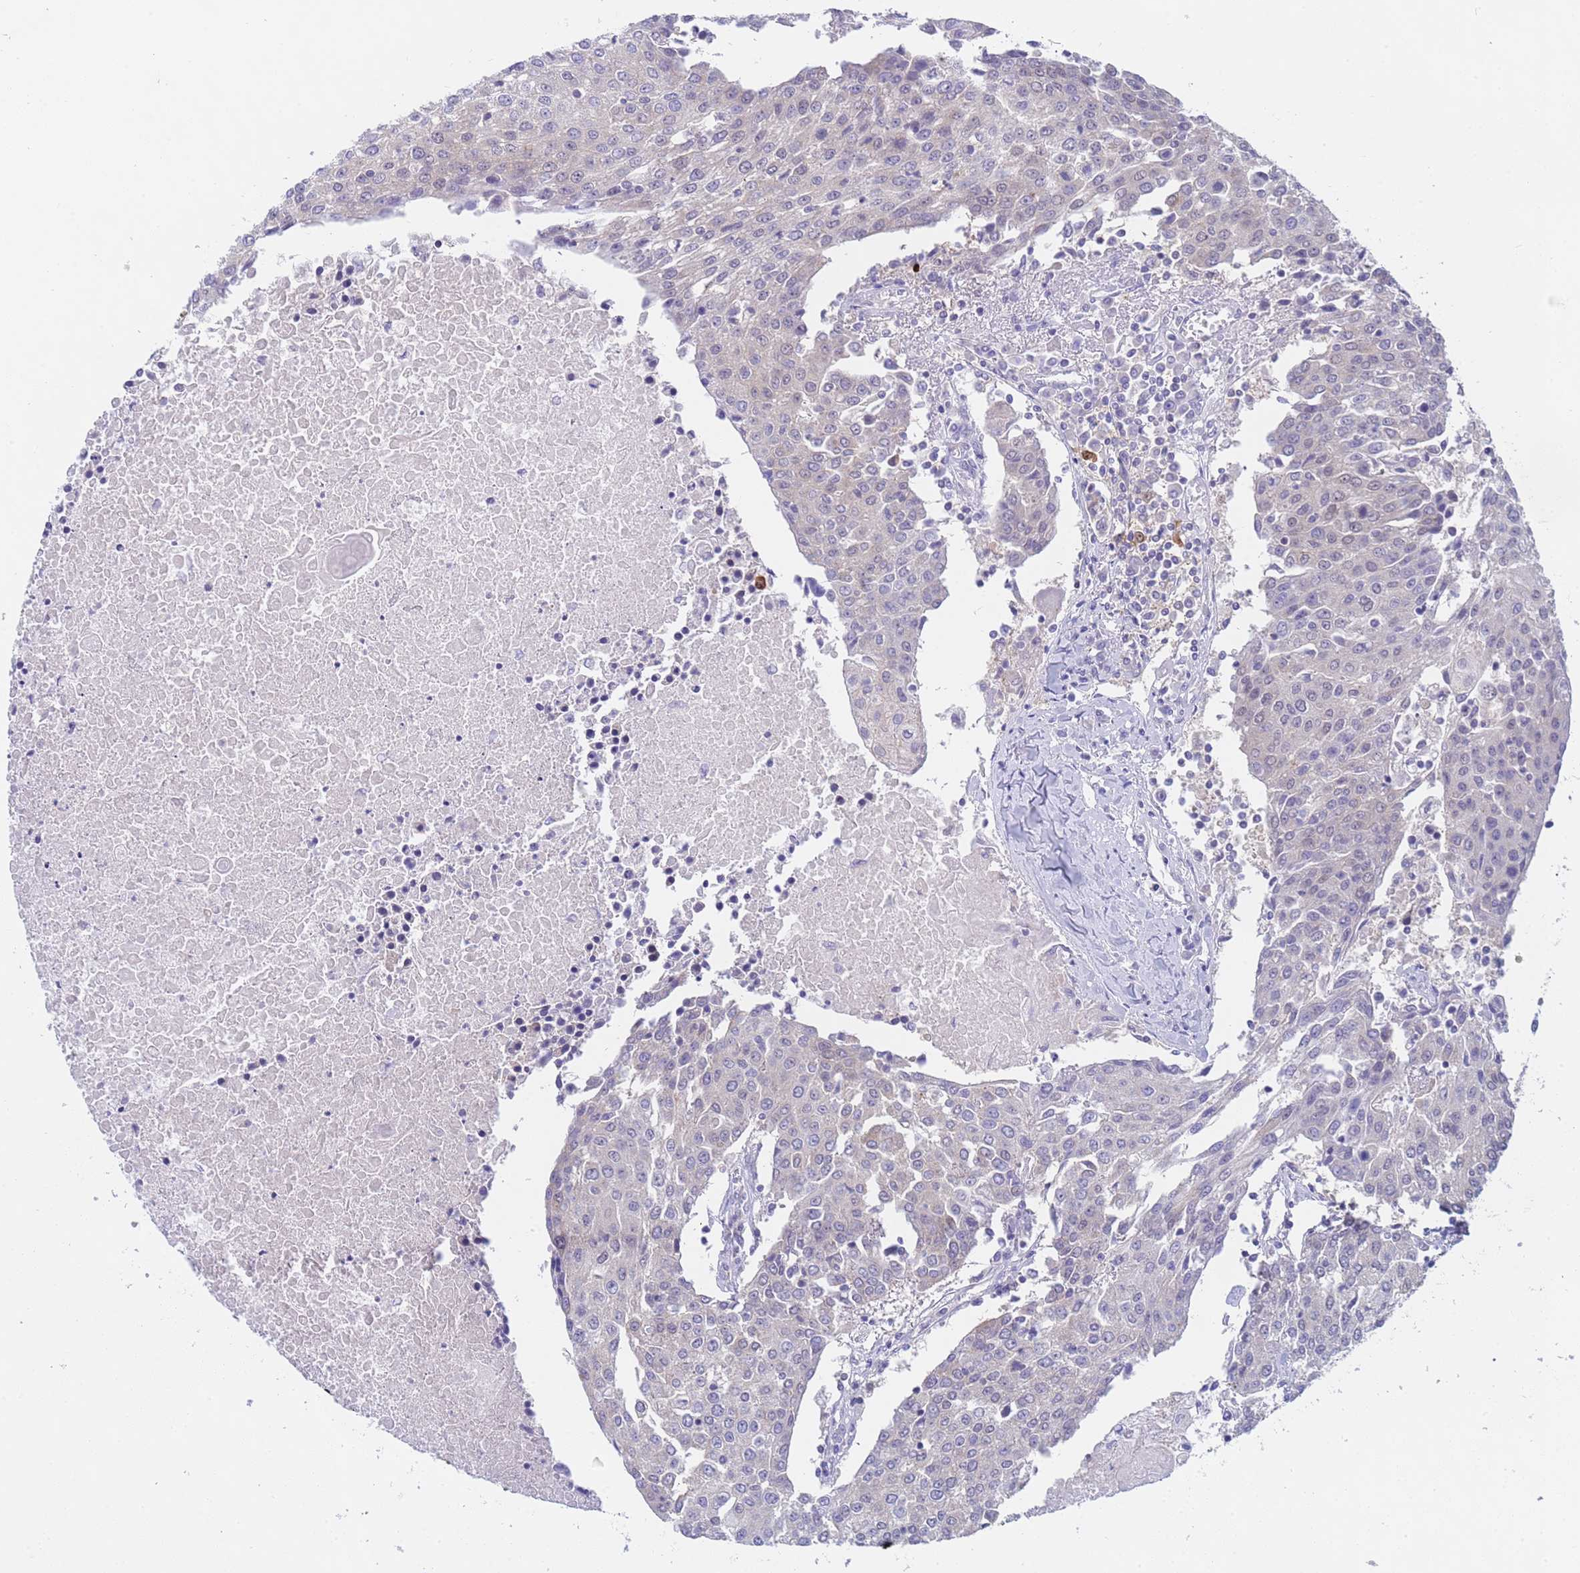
{"staining": {"intensity": "negative", "quantity": "none", "location": "none"}, "tissue": "urothelial cancer", "cell_type": "Tumor cells", "image_type": "cancer", "snomed": [{"axis": "morphology", "description": "Urothelial carcinoma, High grade"}, {"axis": "topography", "description": "Urinary bladder"}], "caption": "IHC photomicrograph of human high-grade urothelial carcinoma stained for a protein (brown), which exhibits no positivity in tumor cells. (DAB immunohistochemistry visualized using brightfield microscopy, high magnification).", "gene": "CAPN7", "patient": {"sex": "female", "age": 85}}